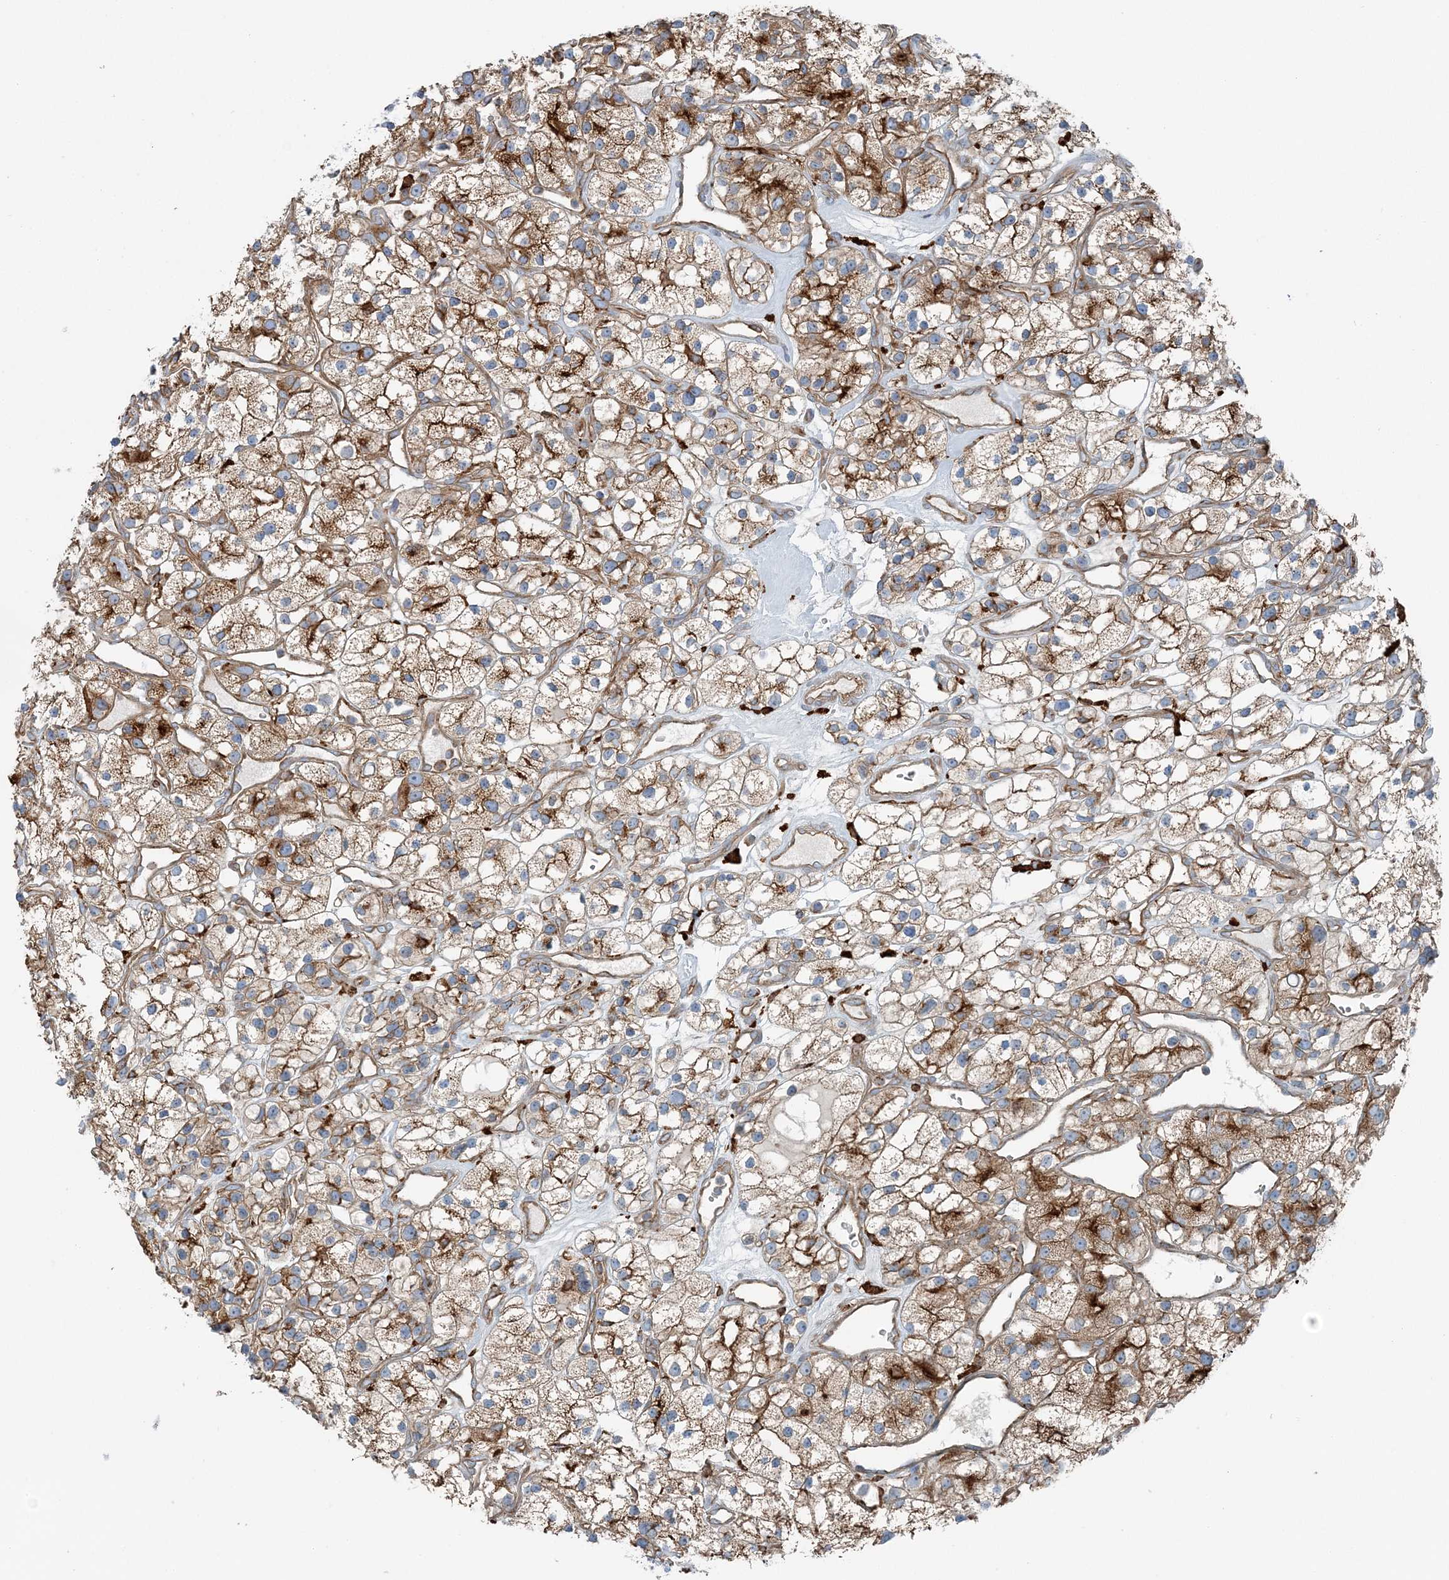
{"staining": {"intensity": "moderate", "quantity": ">75%", "location": "cytoplasmic/membranous"}, "tissue": "renal cancer", "cell_type": "Tumor cells", "image_type": "cancer", "snomed": [{"axis": "morphology", "description": "Adenocarcinoma, NOS"}, {"axis": "topography", "description": "Kidney"}], "caption": "This photomicrograph reveals immunohistochemistry staining of human renal adenocarcinoma, with medium moderate cytoplasmic/membranous staining in about >75% of tumor cells.", "gene": "SNX2", "patient": {"sex": "female", "age": 57}}